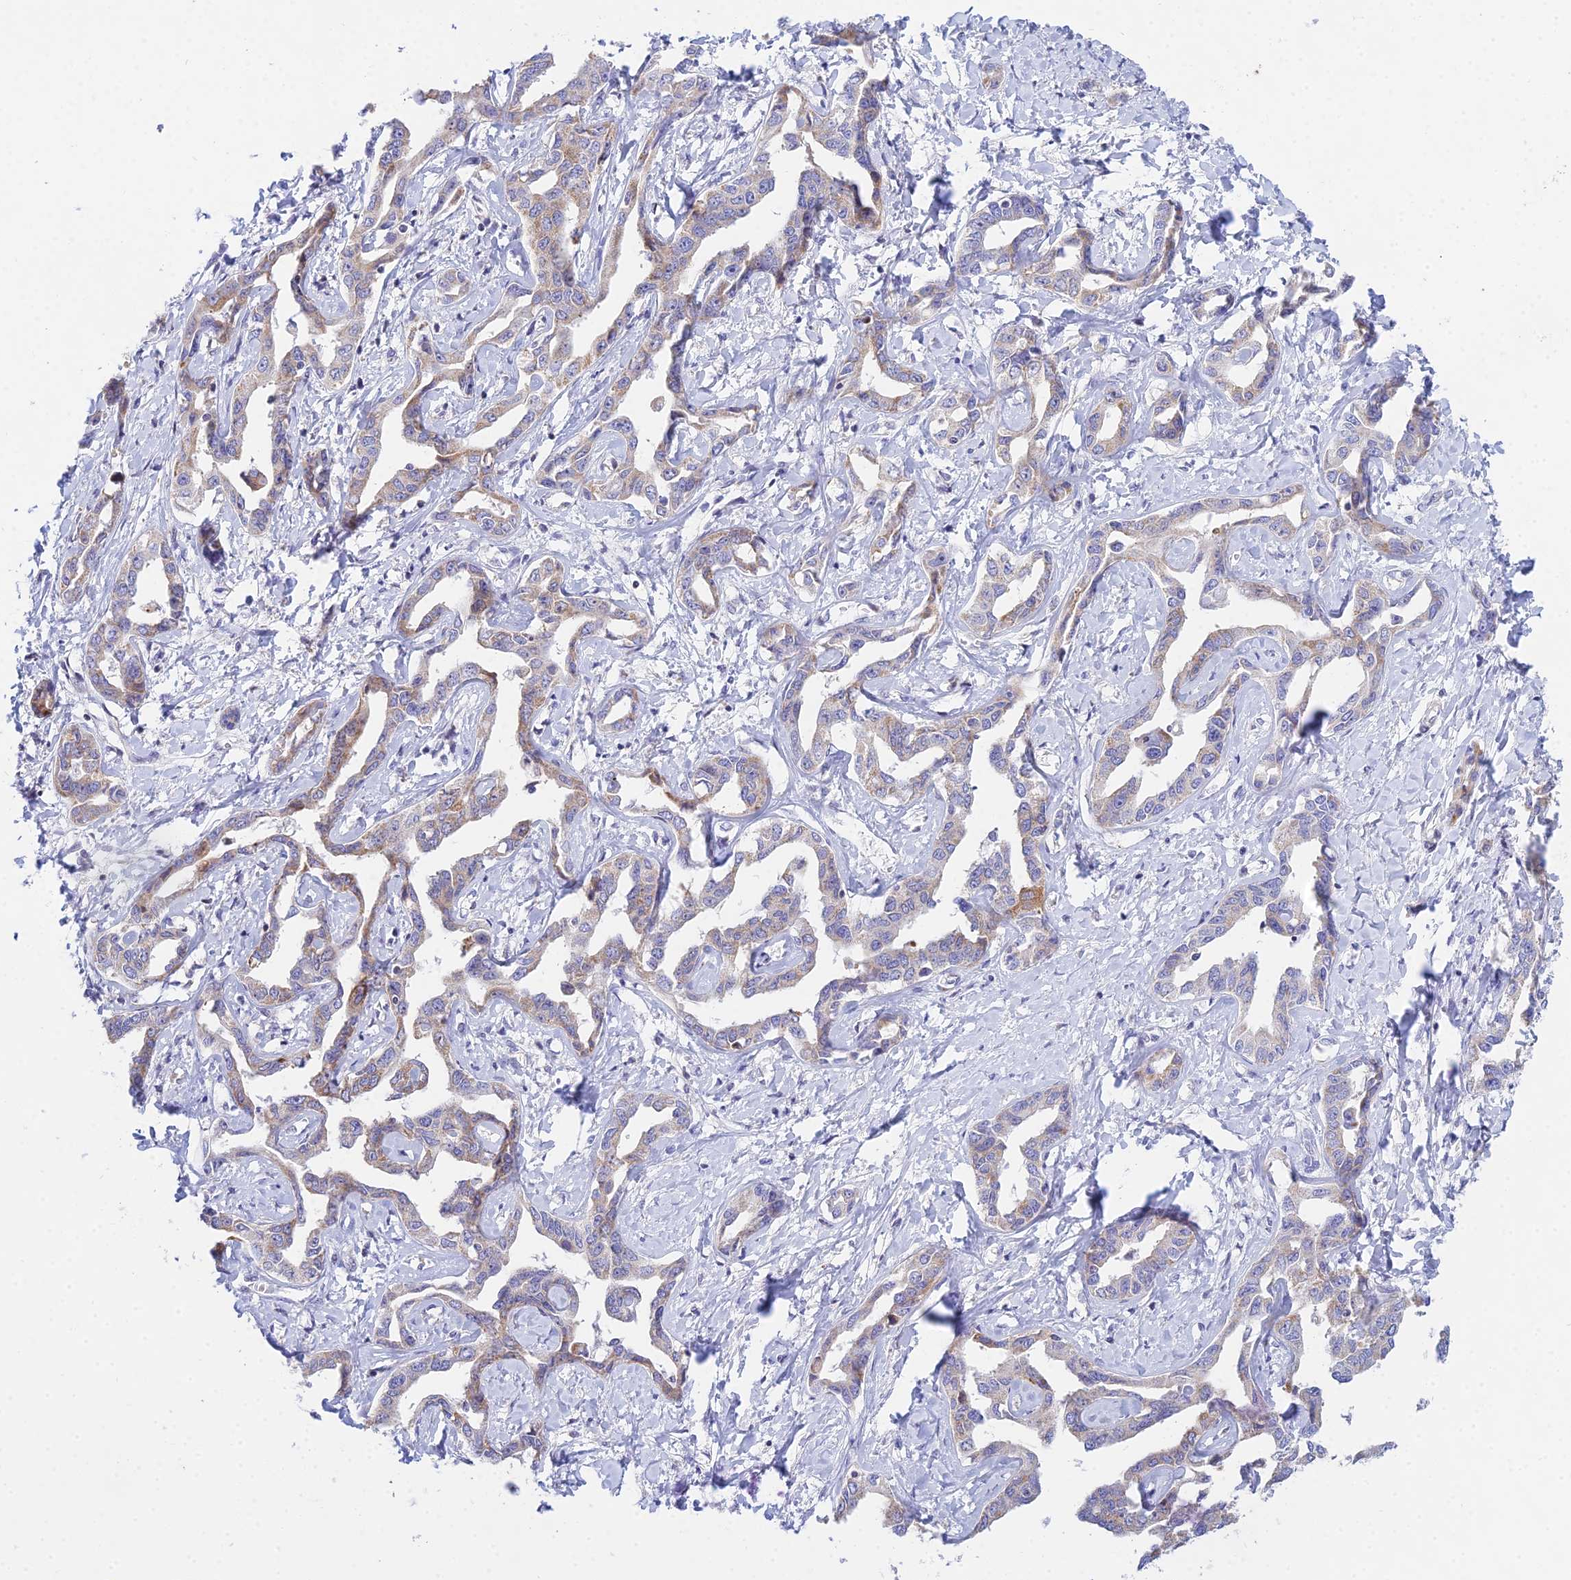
{"staining": {"intensity": "weak", "quantity": "25%-75%", "location": "cytoplasmic/membranous"}, "tissue": "liver cancer", "cell_type": "Tumor cells", "image_type": "cancer", "snomed": [{"axis": "morphology", "description": "Cholangiocarcinoma"}, {"axis": "topography", "description": "Liver"}], "caption": "Liver cholangiocarcinoma stained with IHC demonstrates weak cytoplasmic/membranous staining in about 25%-75% of tumor cells.", "gene": "PRR13", "patient": {"sex": "male", "age": 59}}